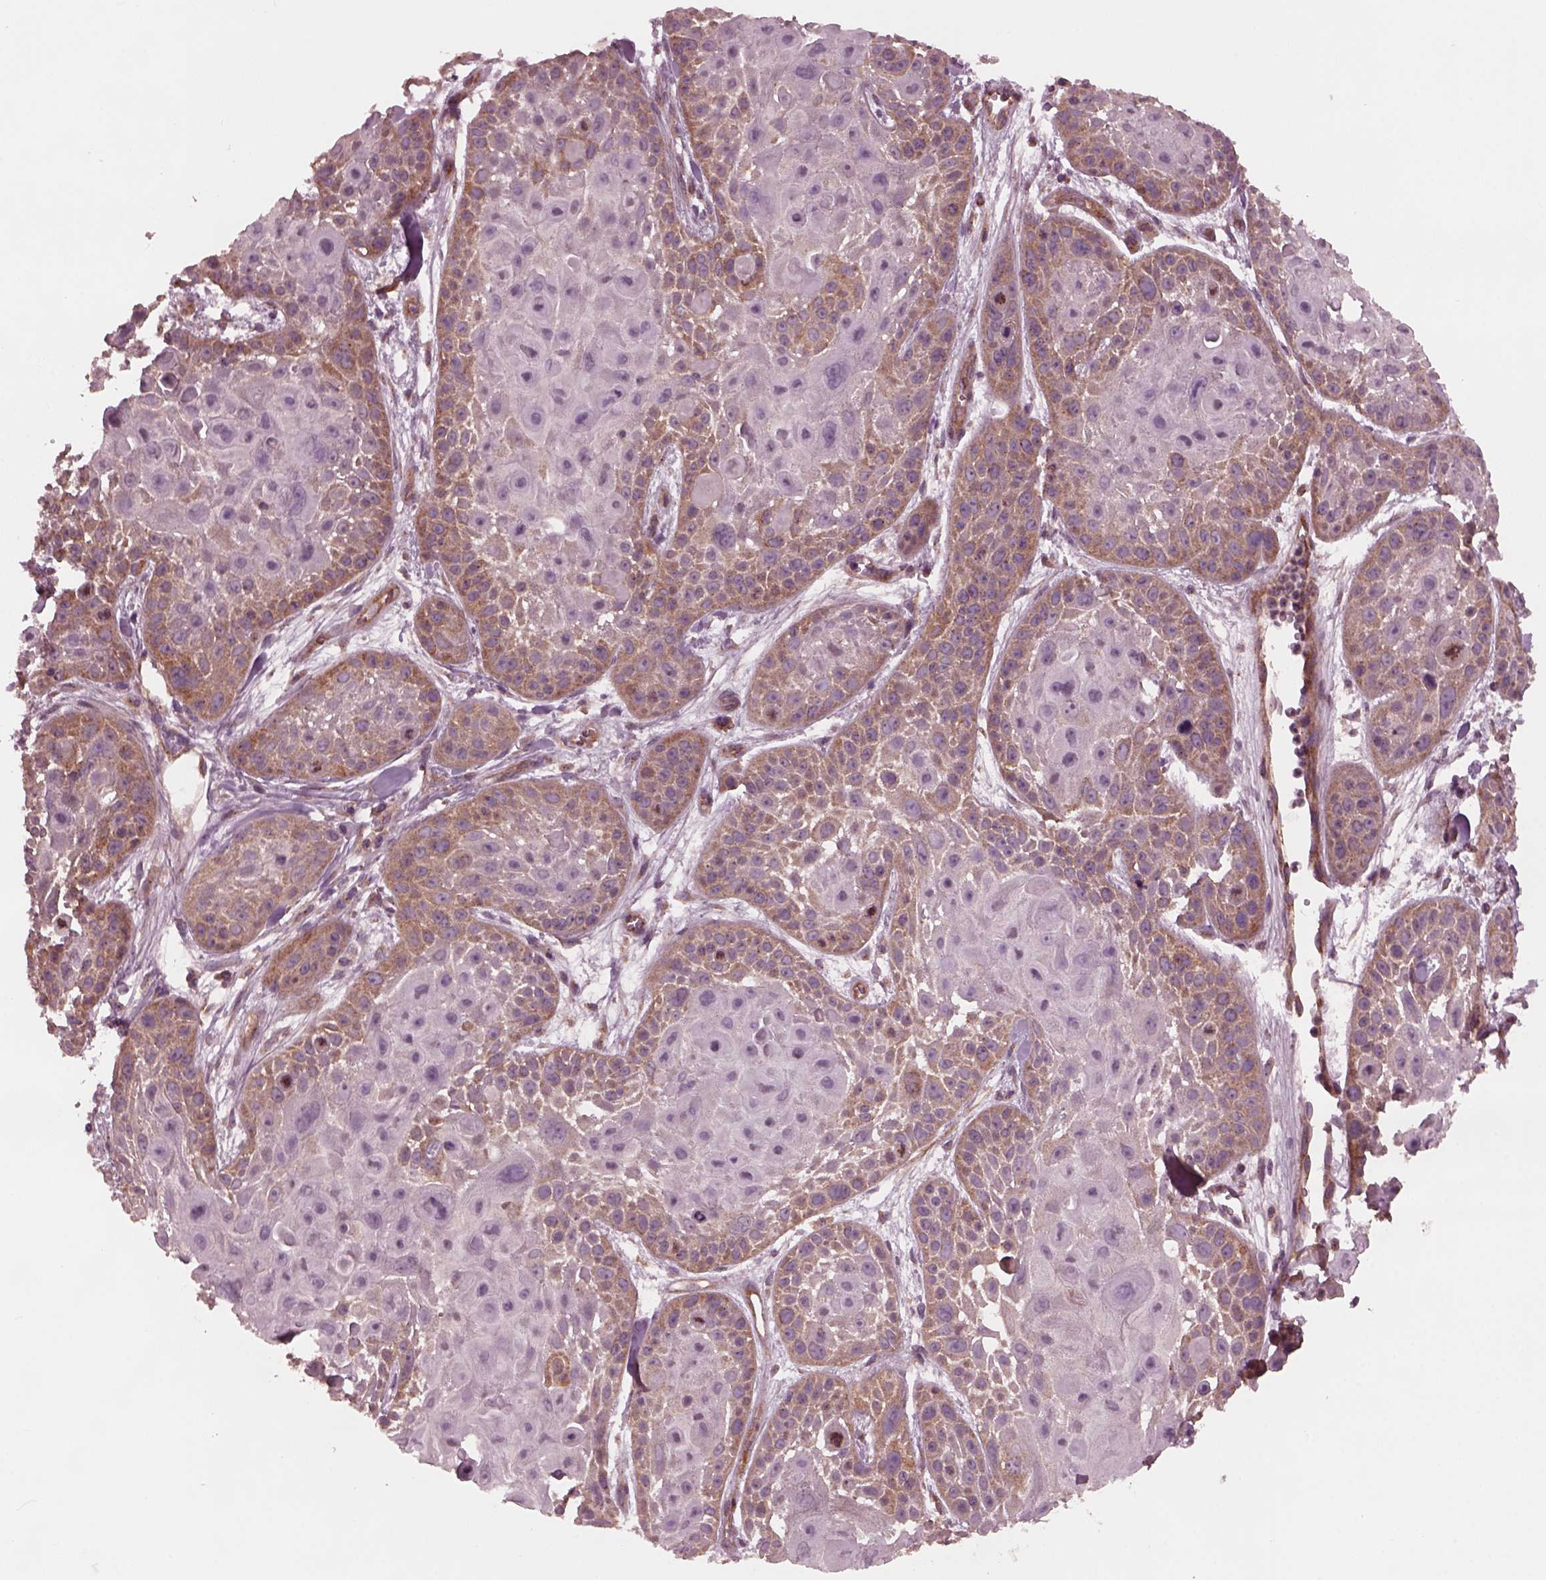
{"staining": {"intensity": "moderate", "quantity": "25%-75%", "location": "cytoplasmic/membranous"}, "tissue": "skin cancer", "cell_type": "Tumor cells", "image_type": "cancer", "snomed": [{"axis": "morphology", "description": "Squamous cell carcinoma, NOS"}, {"axis": "topography", "description": "Skin"}, {"axis": "topography", "description": "Anal"}], "caption": "Skin cancer stained for a protein (brown) shows moderate cytoplasmic/membranous positive positivity in about 25%-75% of tumor cells.", "gene": "TUBG1", "patient": {"sex": "female", "age": 75}}